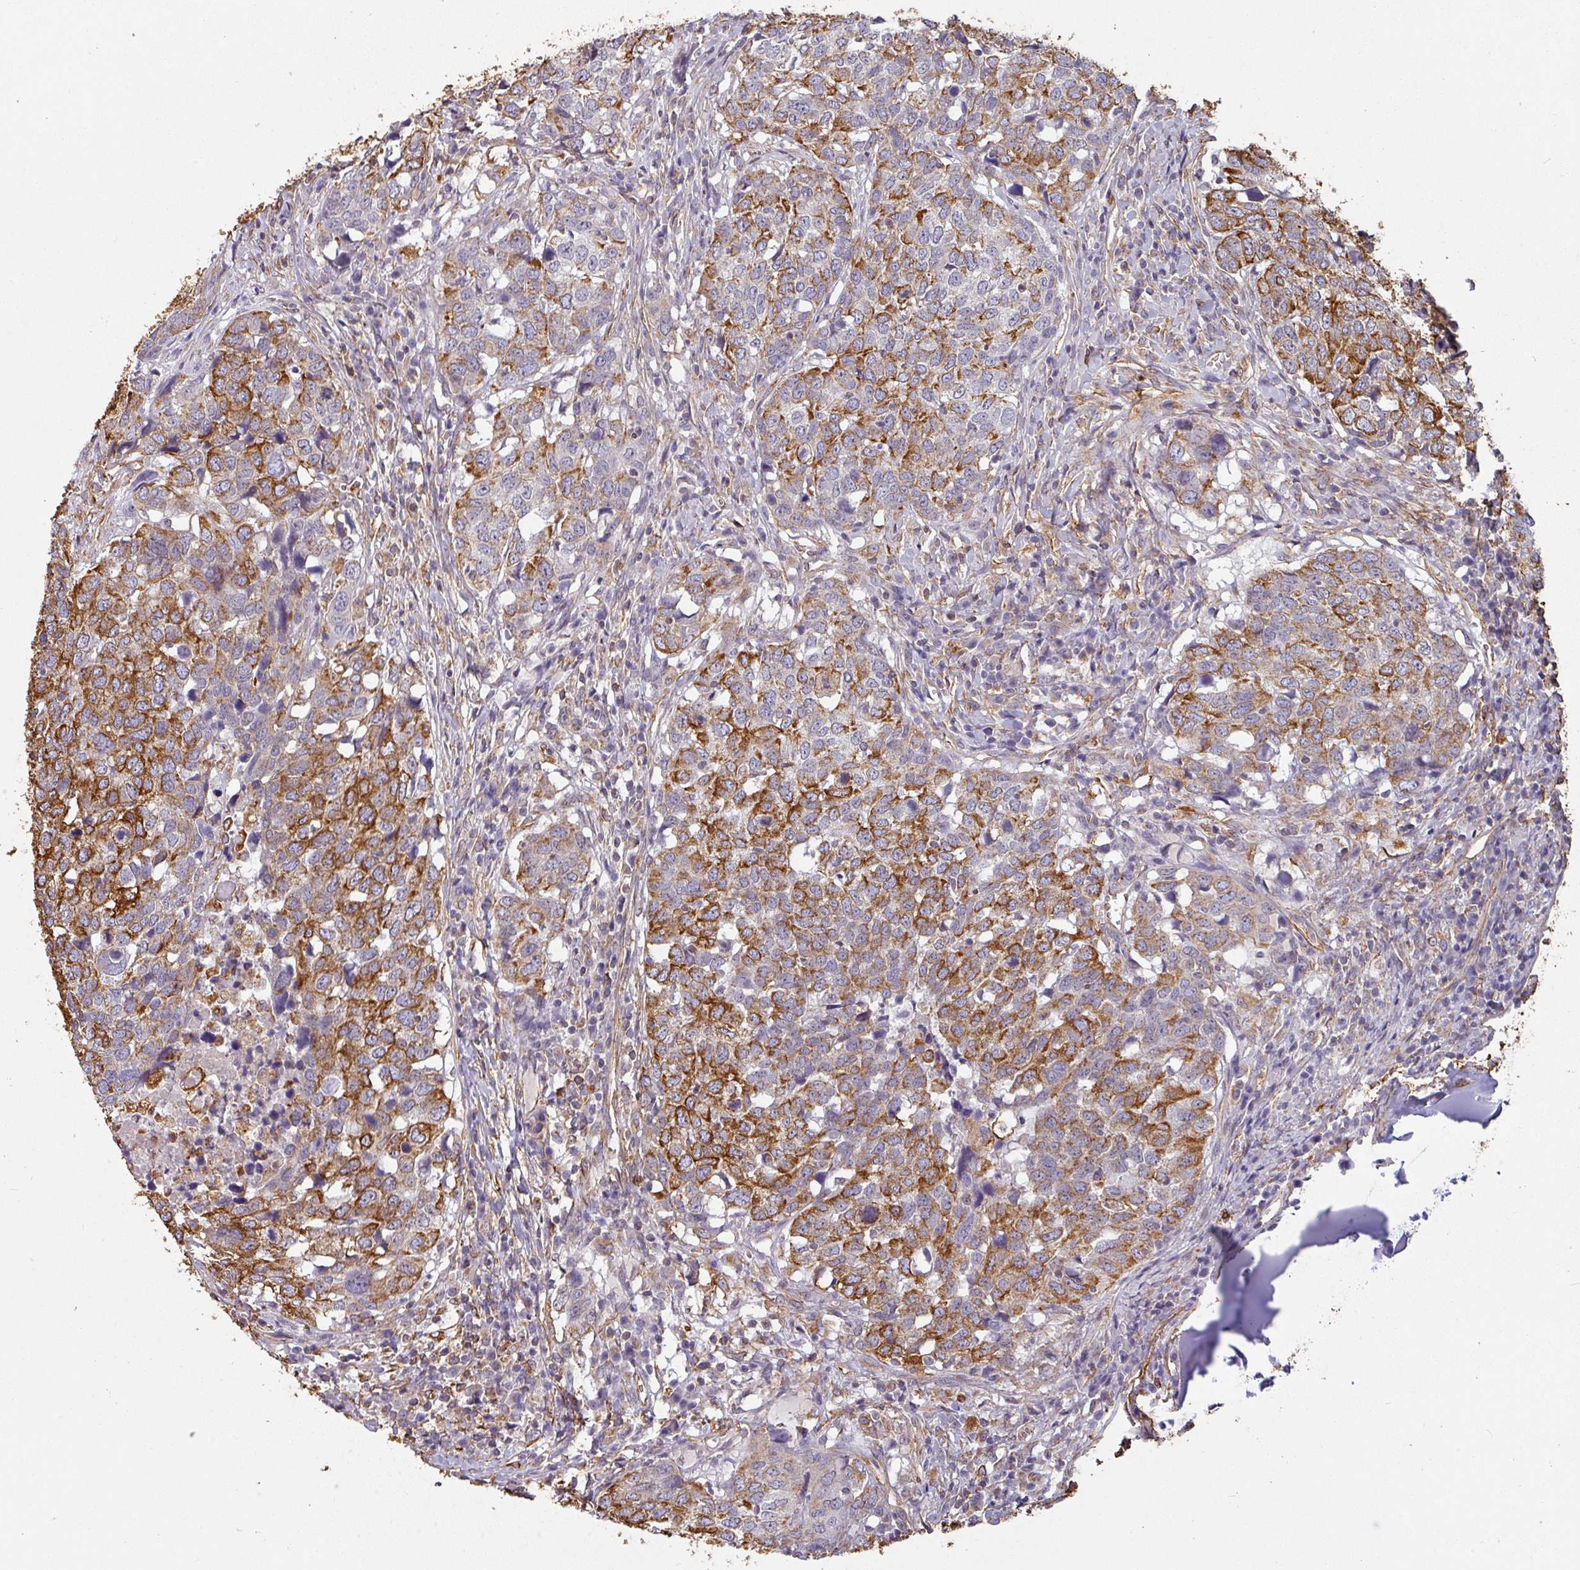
{"staining": {"intensity": "strong", "quantity": ">75%", "location": "cytoplasmic/membranous"}, "tissue": "head and neck cancer", "cell_type": "Tumor cells", "image_type": "cancer", "snomed": [{"axis": "morphology", "description": "Normal tissue, NOS"}, {"axis": "morphology", "description": "Squamous cell carcinoma, NOS"}, {"axis": "topography", "description": "Skeletal muscle"}, {"axis": "topography", "description": "Vascular tissue"}, {"axis": "topography", "description": "Peripheral nerve tissue"}, {"axis": "topography", "description": "Head-Neck"}], "caption": "Immunohistochemical staining of human head and neck cancer exhibits high levels of strong cytoplasmic/membranous positivity in about >75% of tumor cells.", "gene": "ZNF280C", "patient": {"sex": "male", "age": 66}}